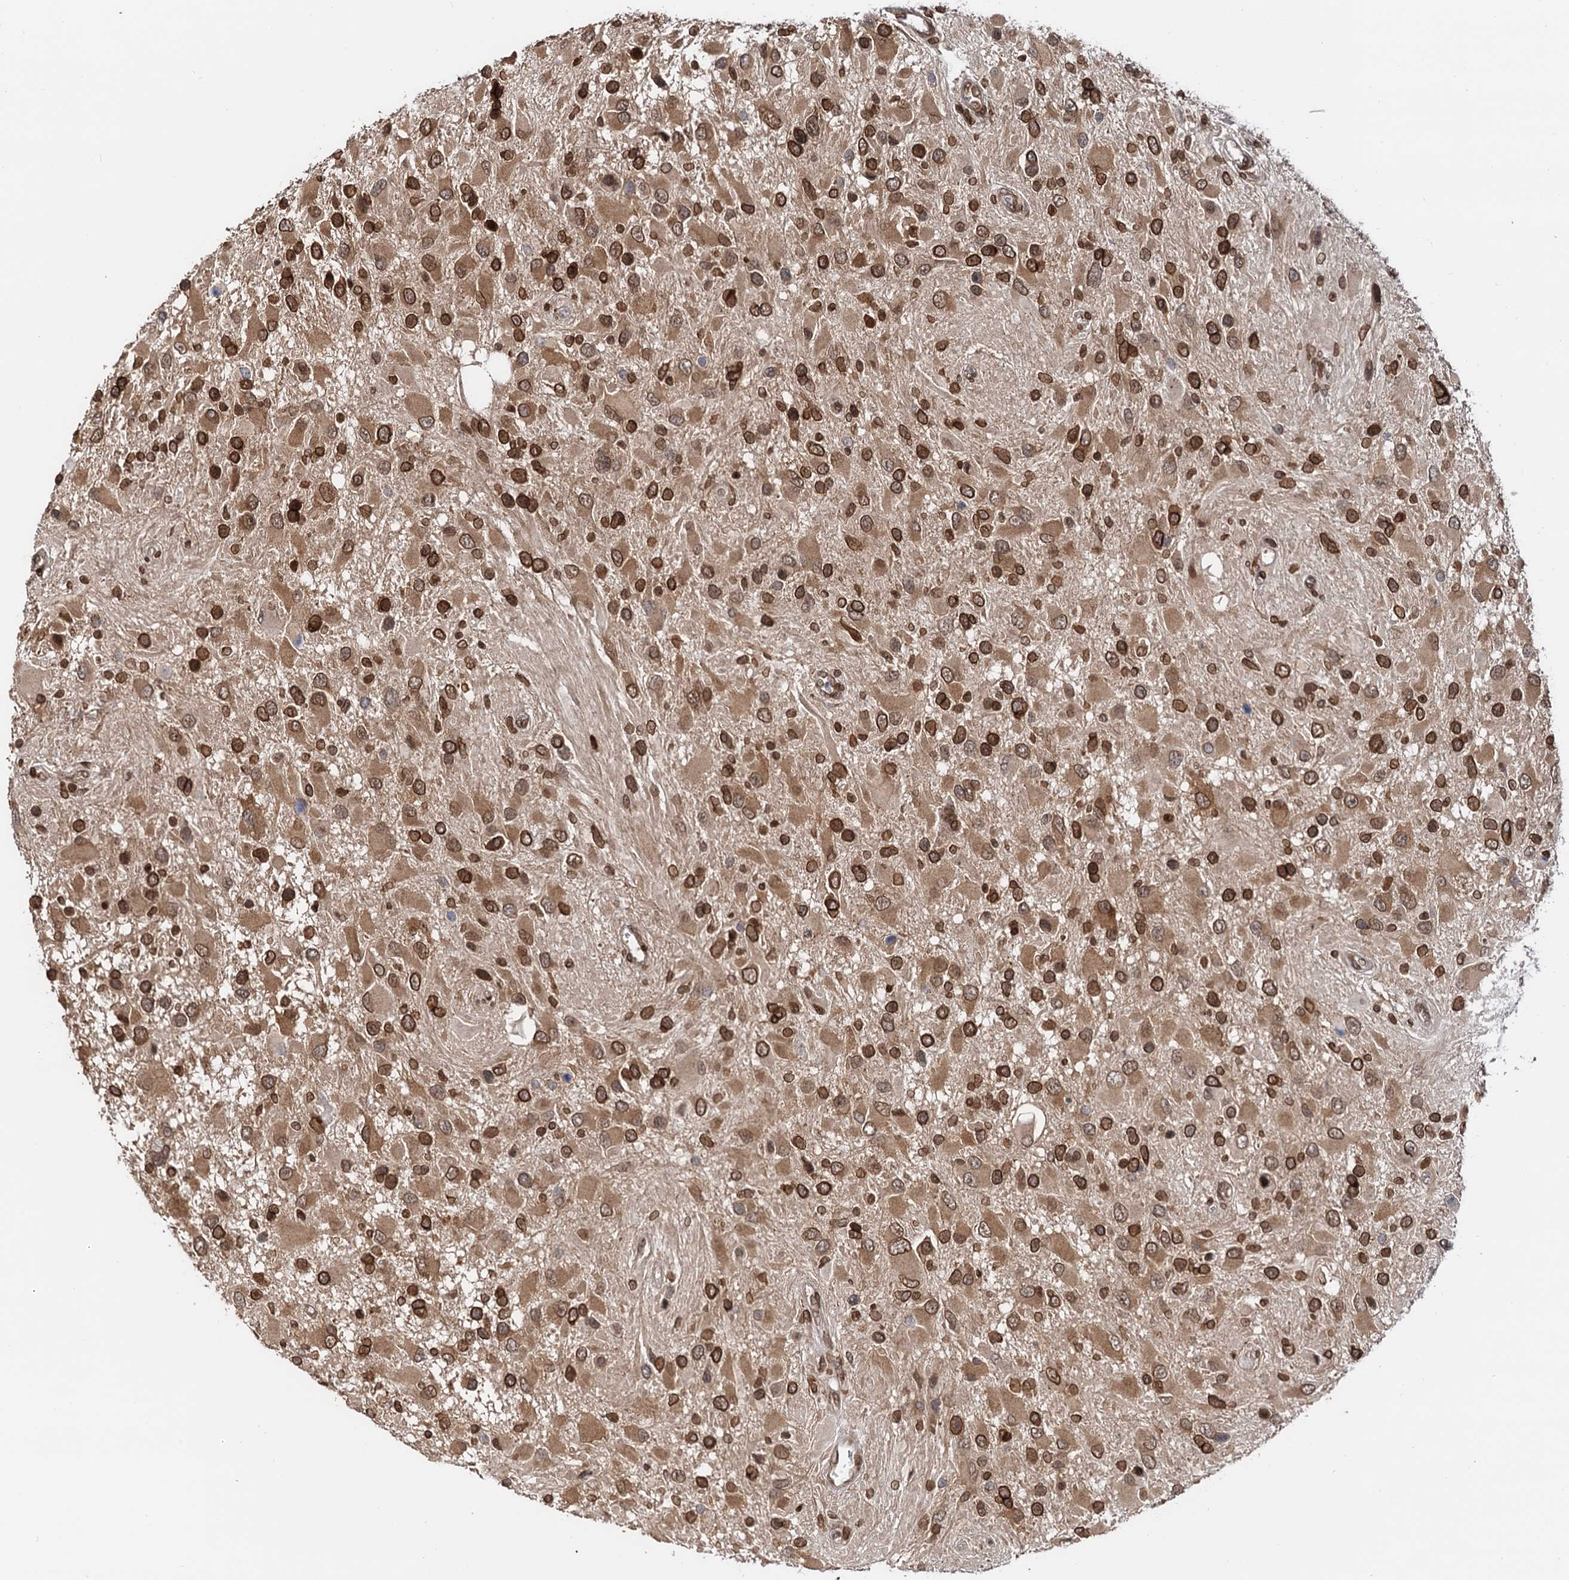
{"staining": {"intensity": "strong", "quantity": ">75%", "location": "cytoplasmic/membranous,nuclear"}, "tissue": "glioma", "cell_type": "Tumor cells", "image_type": "cancer", "snomed": [{"axis": "morphology", "description": "Glioma, malignant, High grade"}, {"axis": "topography", "description": "Brain"}], "caption": "Immunohistochemical staining of human glioma displays high levels of strong cytoplasmic/membranous and nuclear positivity in about >75% of tumor cells. The staining was performed using DAB (3,3'-diaminobenzidine) to visualize the protein expression in brown, while the nuclei were stained in blue with hematoxylin (Magnification: 20x).", "gene": "ZC3H13", "patient": {"sex": "male", "age": 53}}